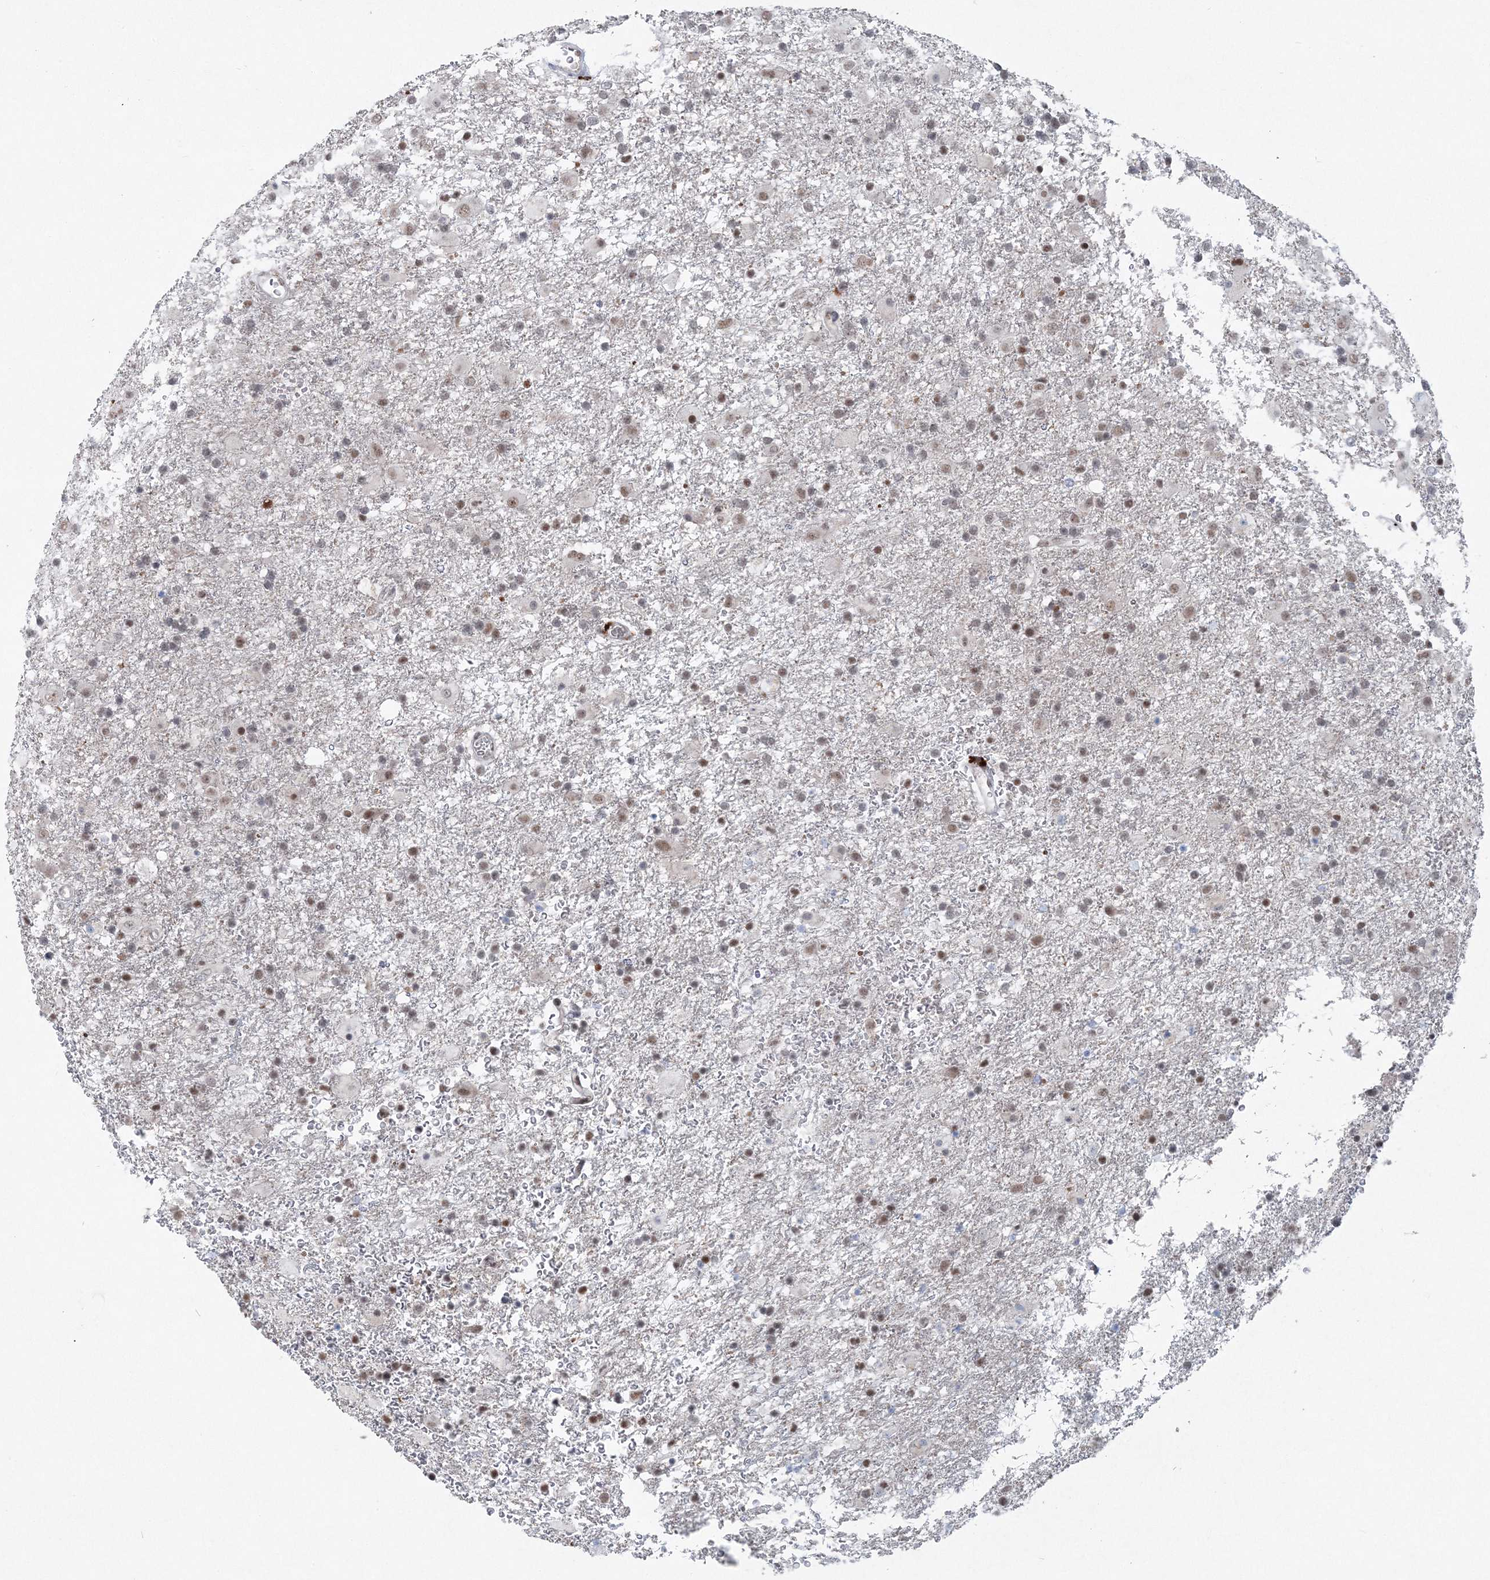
{"staining": {"intensity": "moderate", "quantity": "25%-75%", "location": "nuclear"}, "tissue": "glioma", "cell_type": "Tumor cells", "image_type": "cancer", "snomed": [{"axis": "morphology", "description": "Glioma, malignant, Low grade"}, {"axis": "topography", "description": "Brain"}], "caption": "Protein analysis of low-grade glioma (malignant) tissue reveals moderate nuclear staining in about 25%-75% of tumor cells. Immunohistochemistry (ihc) stains the protein in brown and the nuclei are stained blue.", "gene": "PDS5A", "patient": {"sex": "male", "age": 65}}